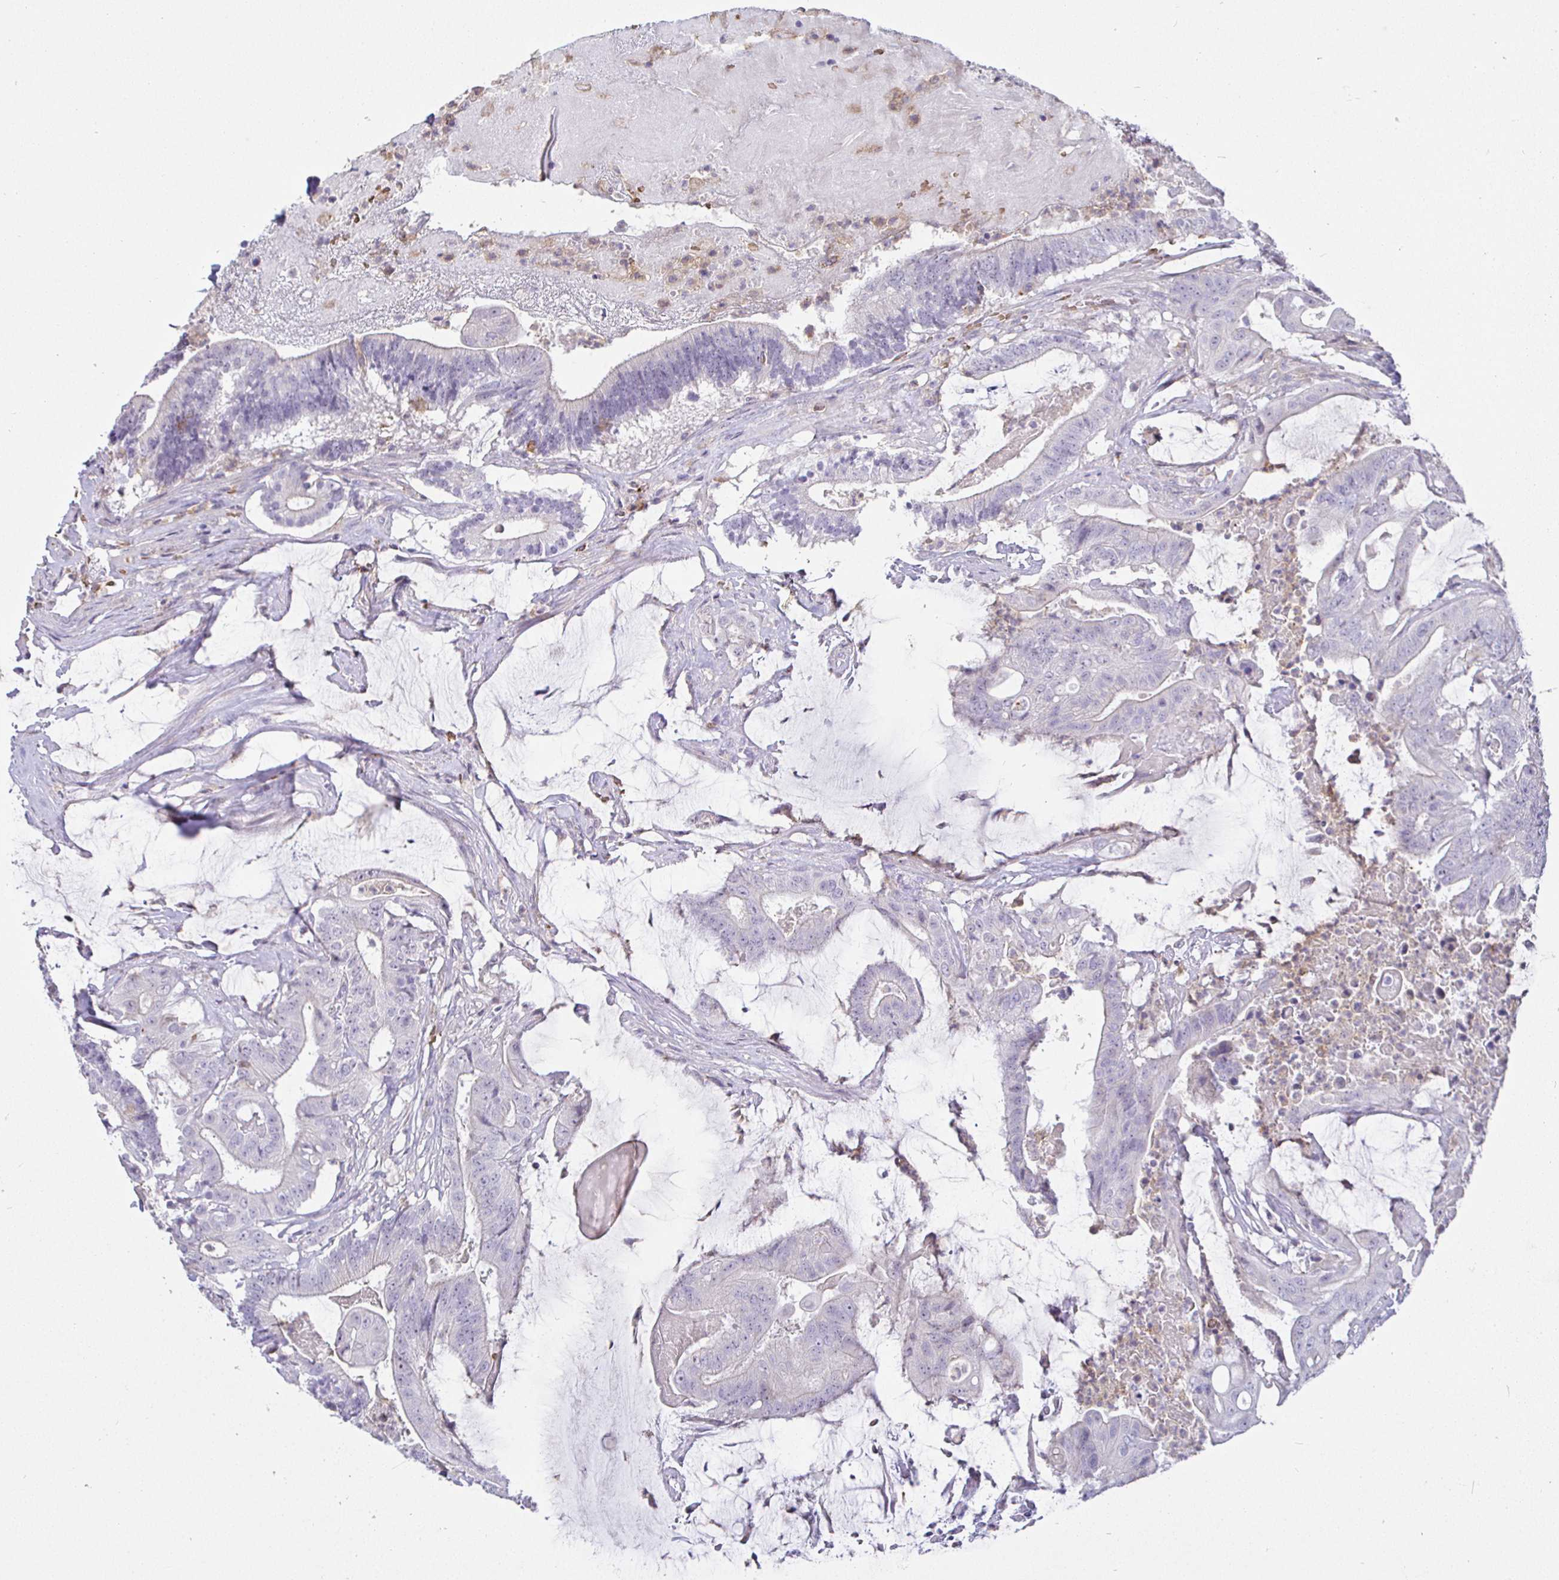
{"staining": {"intensity": "negative", "quantity": "none", "location": "none"}, "tissue": "colorectal cancer", "cell_type": "Tumor cells", "image_type": "cancer", "snomed": [{"axis": "morphology", "description": "Adenocarcinoma, NOS"}, {"axis": "topography", "description": "Colon"}], "caption": "An IHC image of colorectal adenocarcinoma is shown. There is no staining in tumor cells of colorectal adenocarcinoma.", "gene": "SIRPA", "patient": {"sex": "female", "age": 43}}